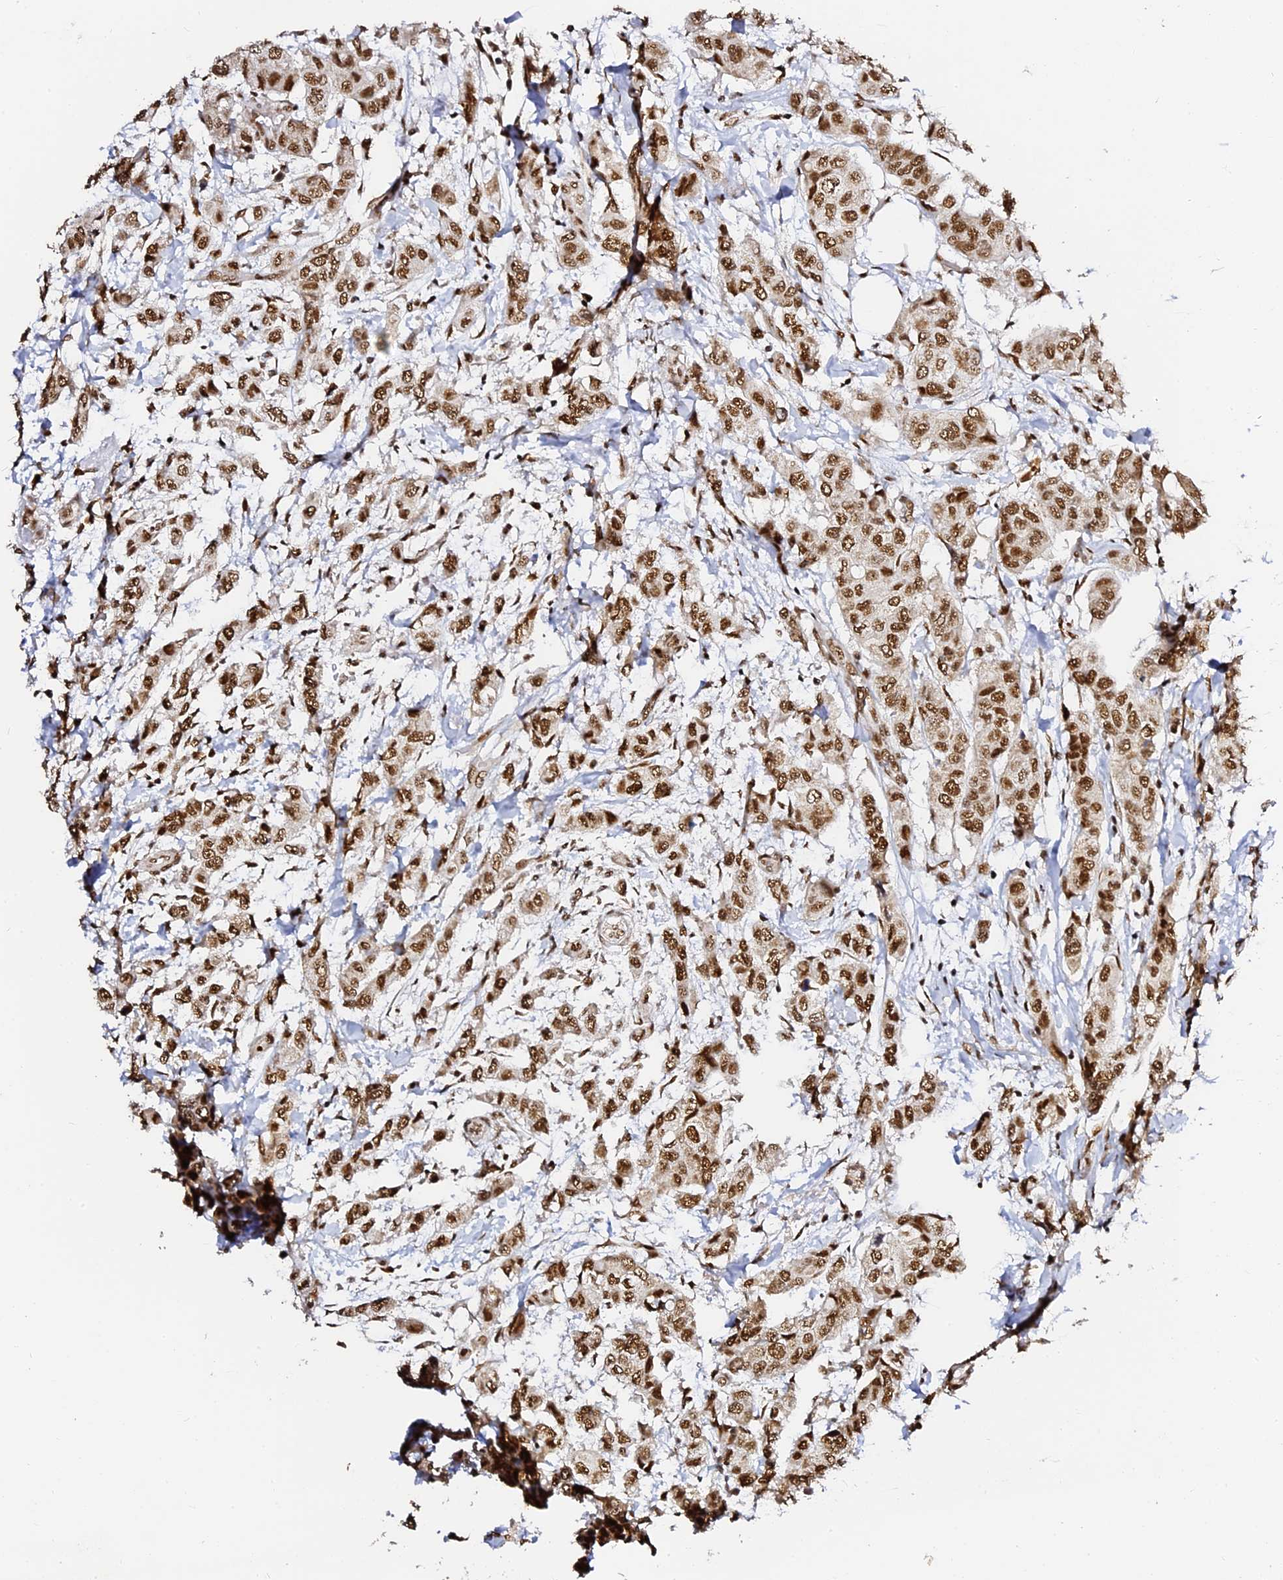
{"staining": {"intensity": "moderate", "quantity": ">75%", "location": "nuclear"}, "tissue": "breast cancer", "cell_type": "Tumor cells", "image_type": "cancer", "snomed": [{"axis": "morphology", "description": "Lobular carcinoma"}, {"axis": "topography", "description": "Breast"}], "caption": "Breast cancer tissue displays moderate nuclear positivity in about >75% of tumor cells", "gene": "MCRS1", "patient": {"sex": "female", "age": 51}}